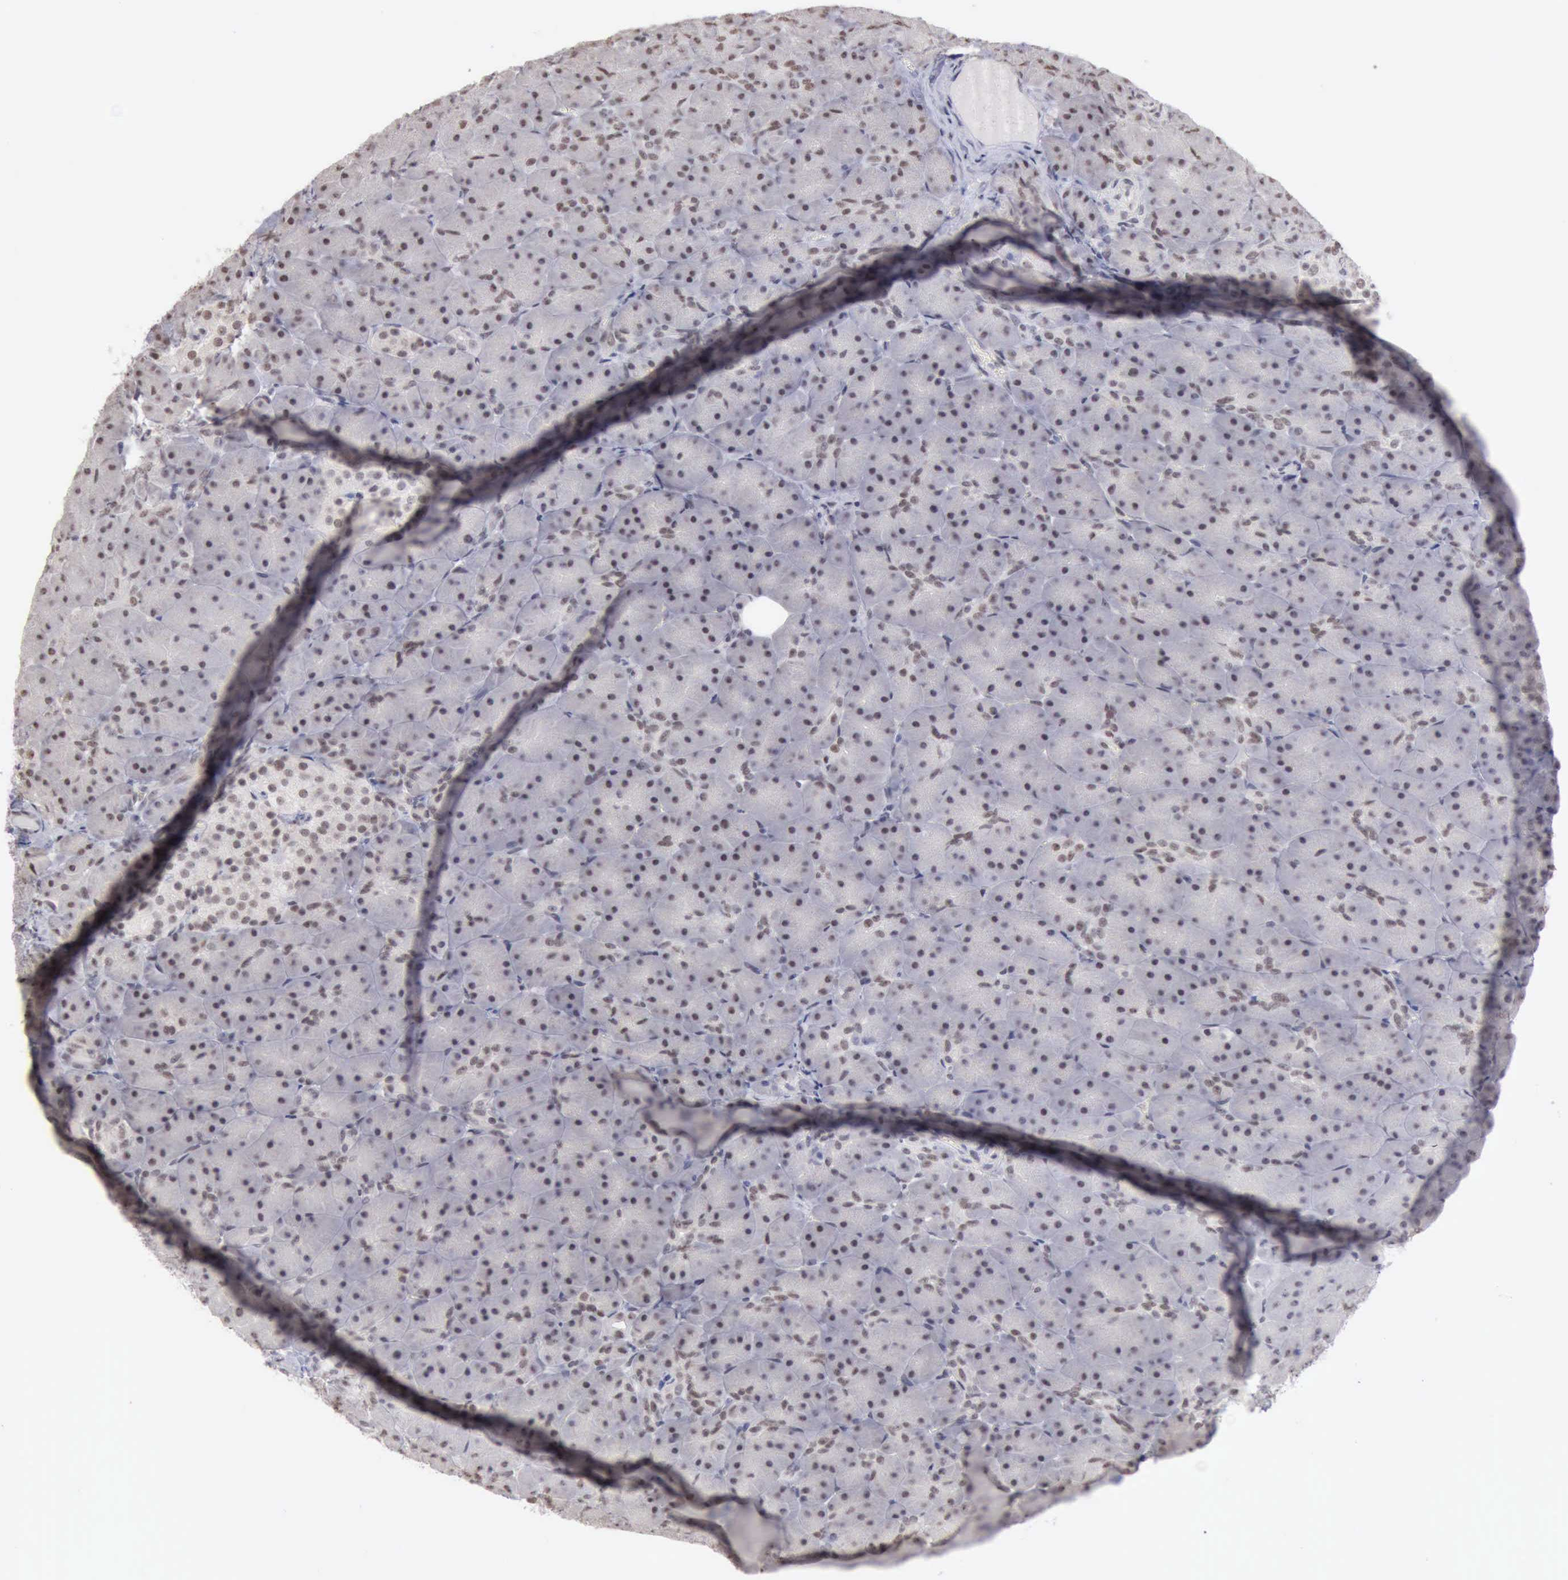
{"staining": {"intensity": "weak", "quantity": "<25%", "location": "nuclear"}, "tissue": "pancreas", "cell_type": "Exocrine glandular cells", "image_type": "normal", "snomed": [{"axis": "morphology", "description": "Normal tissue, NOS"}, {"axis": "topography", "description": "Pancreas"}], "caption": "This photomicrograph is of benign pancreas stained with immunohistochemistry to label a protein in brown with the nuclei are counter-stained blue. There is no expression in exocrine glandular cells.", "gene": "TAF1", "patient": {"sex": "male", "age": 66}}